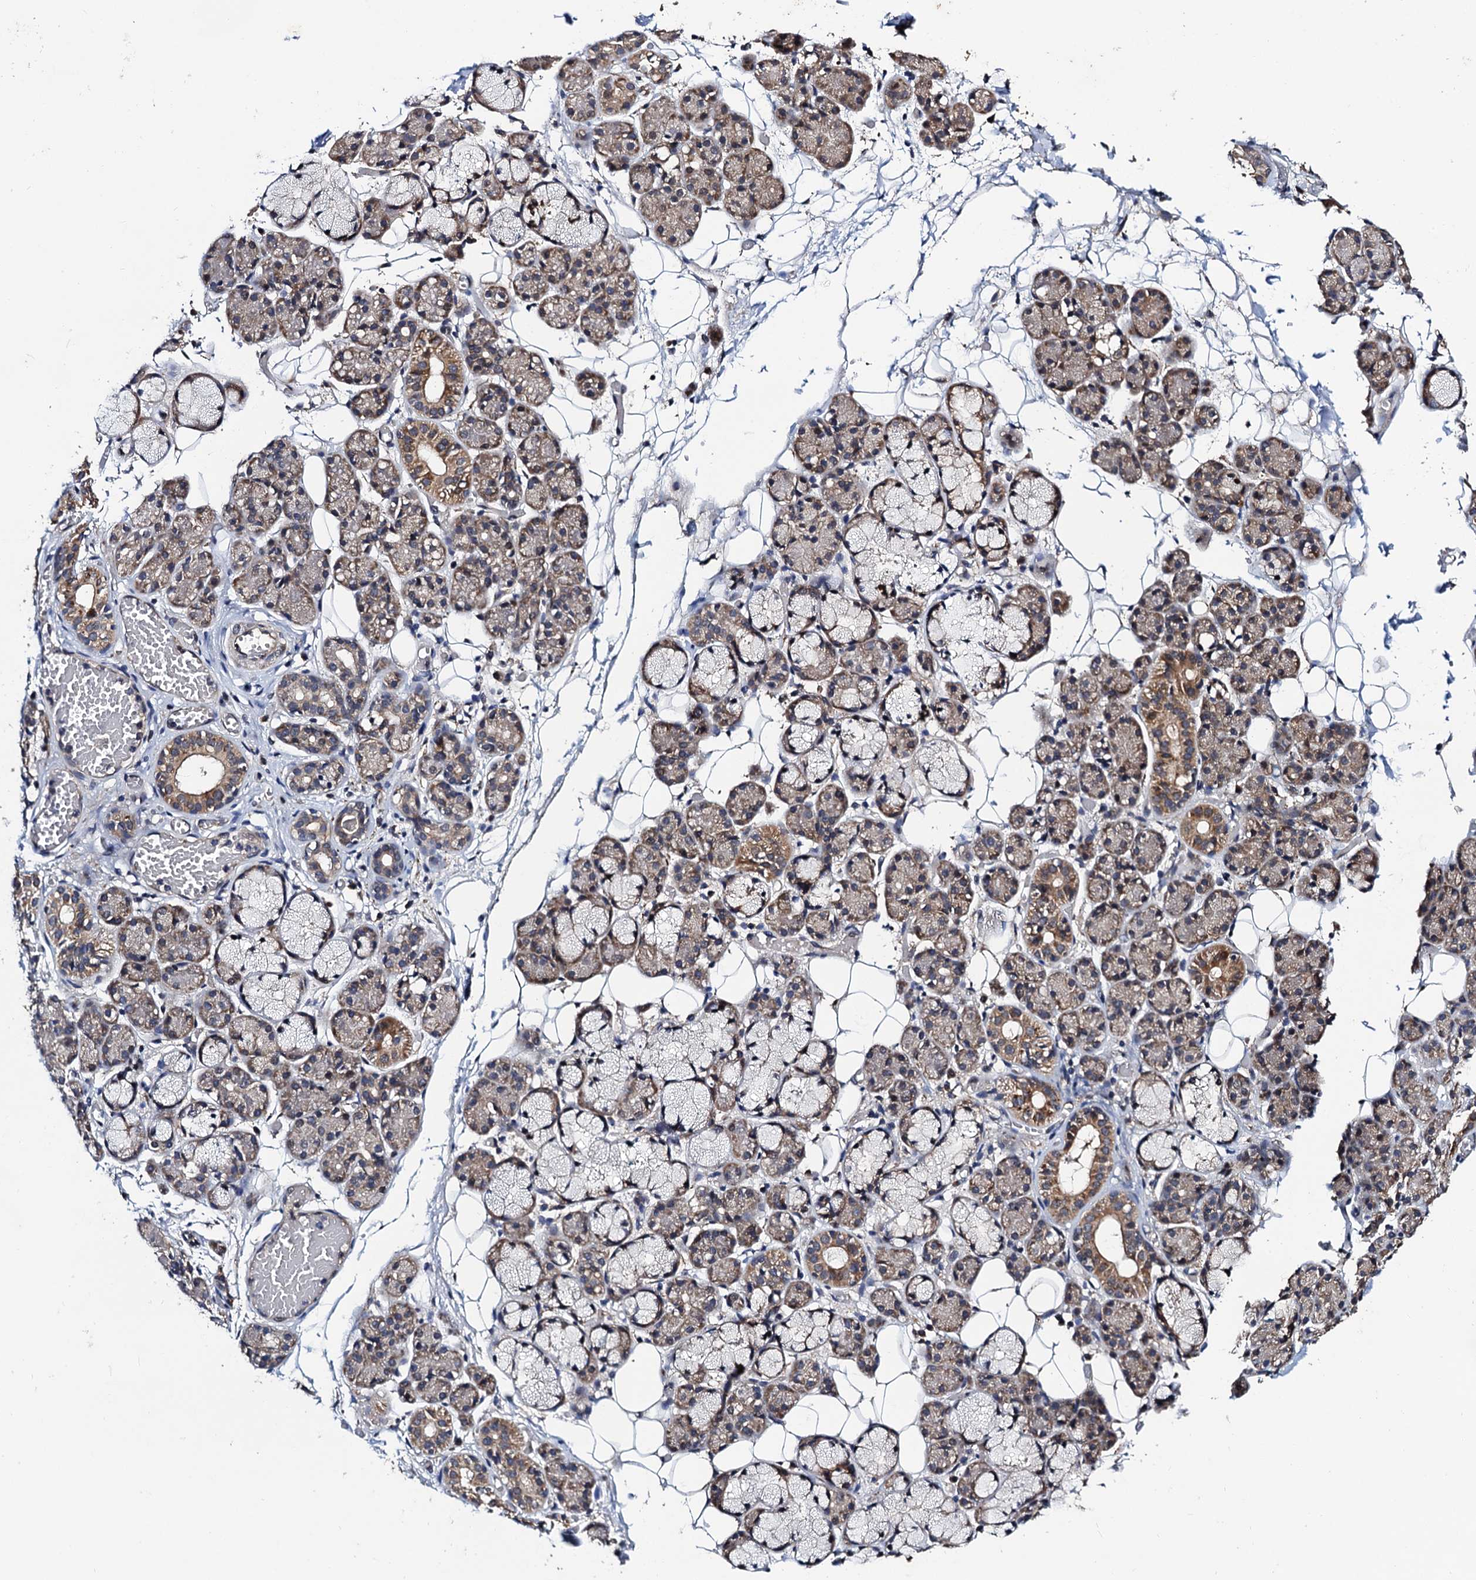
{"staining": {"intensity": "moderate", "quantity": "25%-75%", "location": "cytoplasmic/membranous"}, "tissue": "salivary gland", "cell_type": "Glandular cells", "image_type": "normal", "snomed": [{"axis": "morphology", "description": "Normal tissue, NOS"}, {"axis": "topography", "description": "Salivary gland"}], "caption": "IHC photomicrograph of normal salivary gland stained for a protein (brown), which exhibits medium levels of moderate cytoplasmic/membranous expression in approximately 25%-75% of glandular cells.", "gene": "NAA16", "patient": {"sex": "male", "age": 63}}